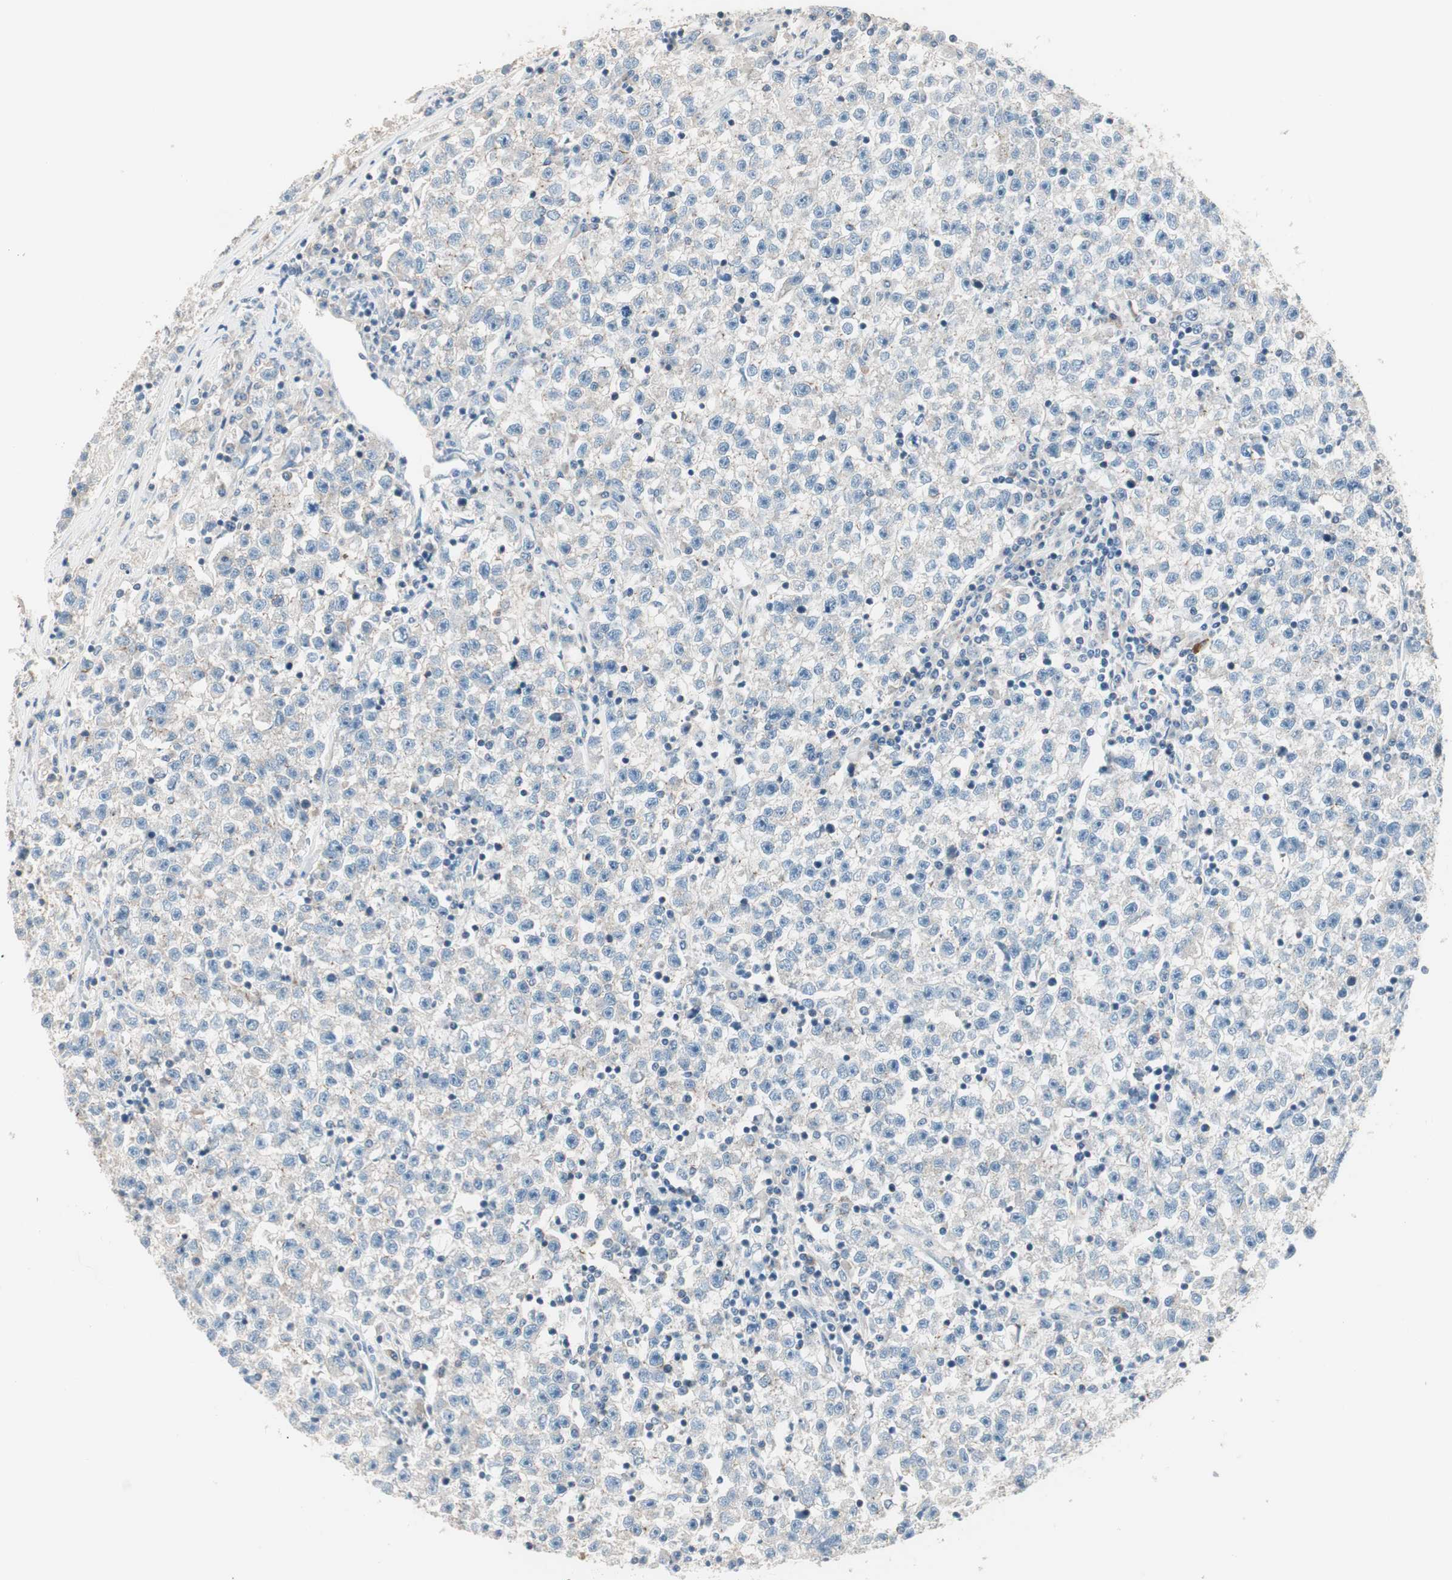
{"staining": {"intensity": "negative", "quantity": "none", "location": "none"}, "tissue": "testis cancer", "cell_type": "Tumor cells", "image_type": "cancer", "snomed": [{"axis": "morphology", "description": "Seminoma, NOS"}, {"axis": "topography", "description": "Testis"}], "caption": "High magnification brightfield microscopy of testis cancer stained with DAB (brown) and counterstained with hematoxylin (blue): tumor cells show no significant staining. The staining is performed using DAB (3,3'-diaminobenzidine) brown chromogen with nuclei counter-stained in using hematoxylin.", "gene": "RAD54B", "patient": {"sex": "male", "age": 22}}